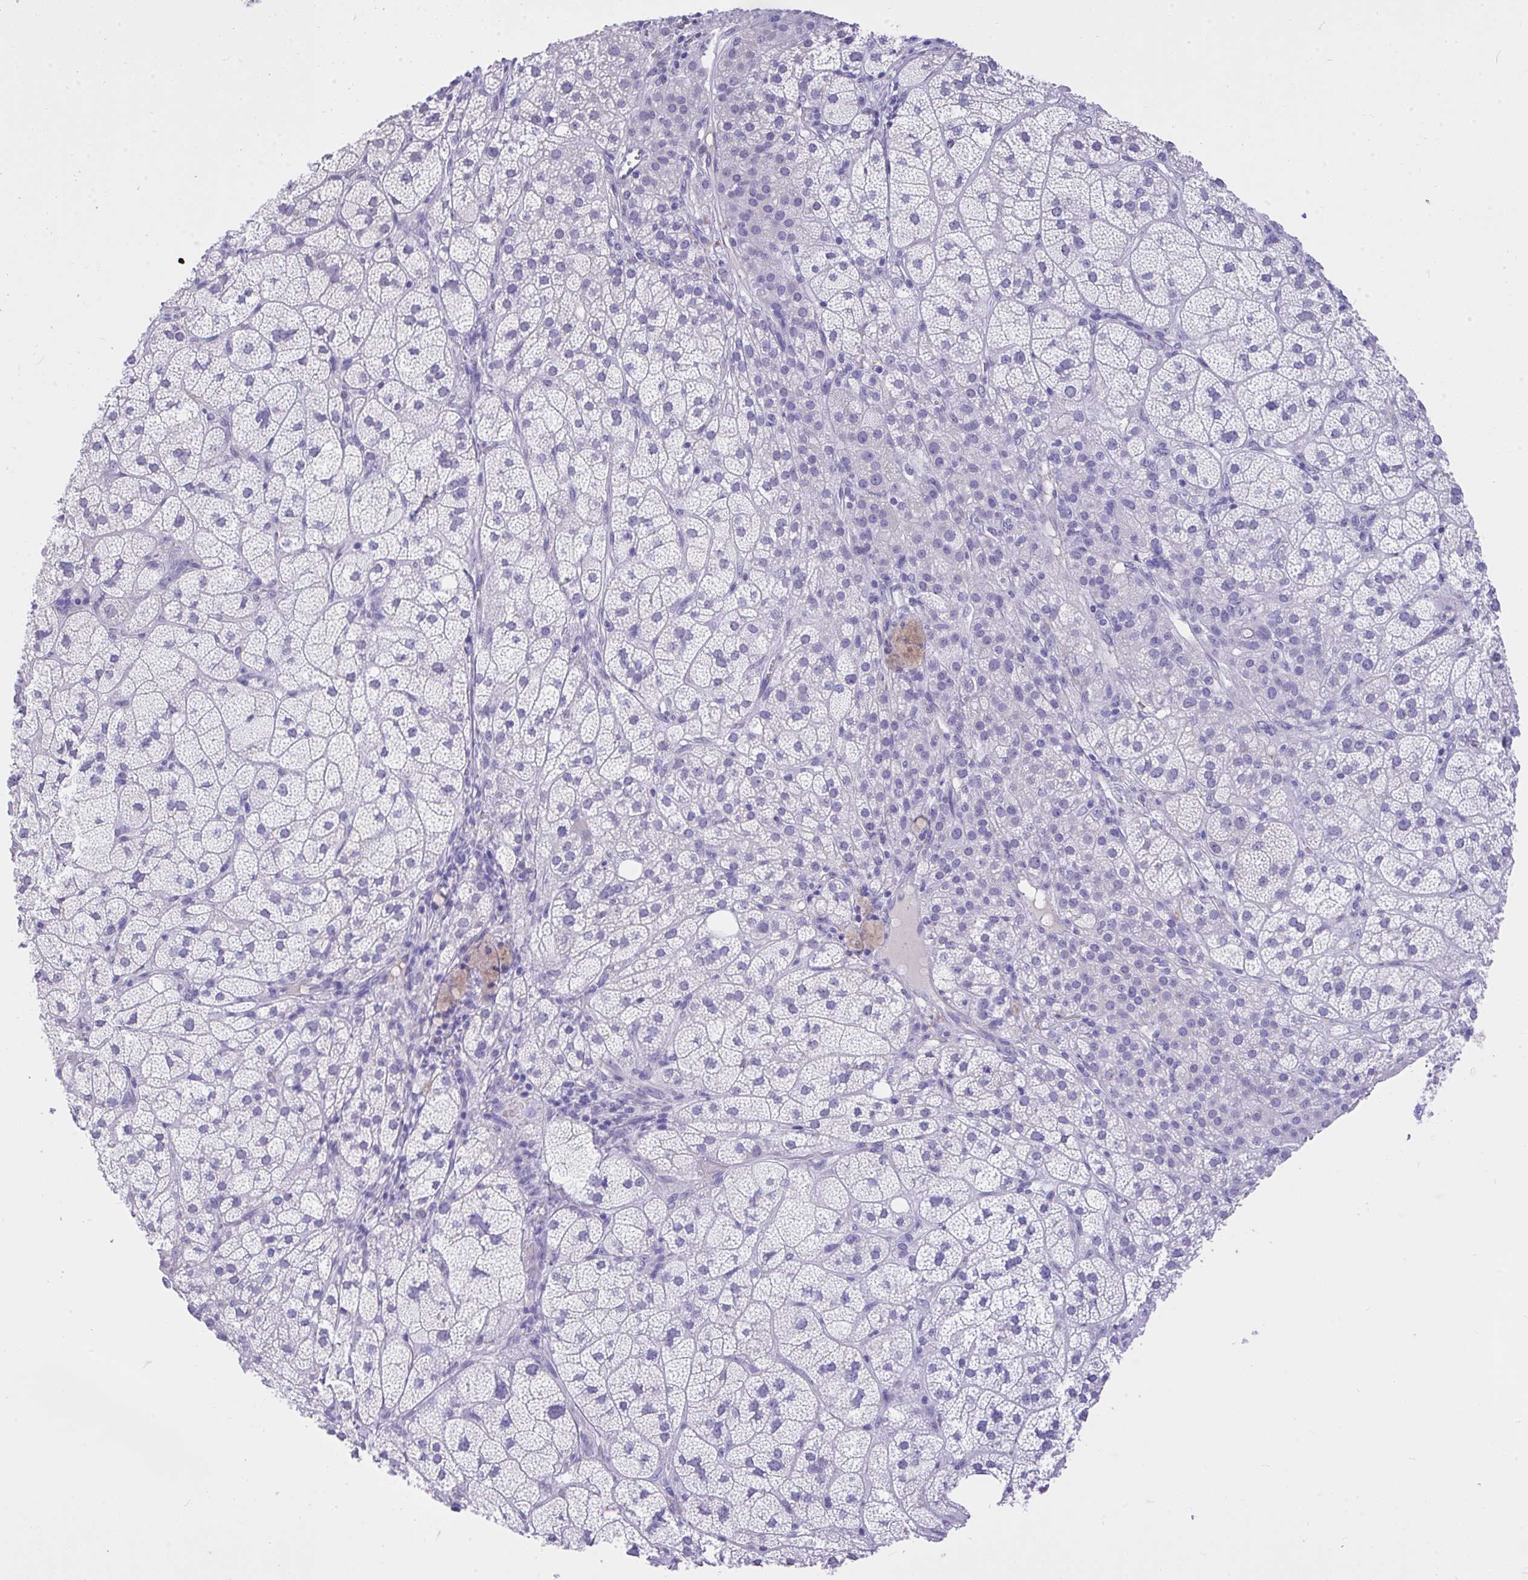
{"staining": {"intensity": "moderate", "quantity": "<25%", "location": "cytoplasmic/membranous"}, "tissue": "adrenal gland", "cell_type": "Glandular cells", "image_type": "normal", "snomed": [{"axis": "morphology", "description": "Normal tissue, NOS"}, {"axis": "topography", "description": "Adrenal gland"}], "caption": "Human adrenal gland stained for a protein (brown) displays moderate cytoplasmic/membranous positive staining in about <25% of glandular cells.", "gene": "MS4A12", "patient": {"sex": "female", "age": 60}}